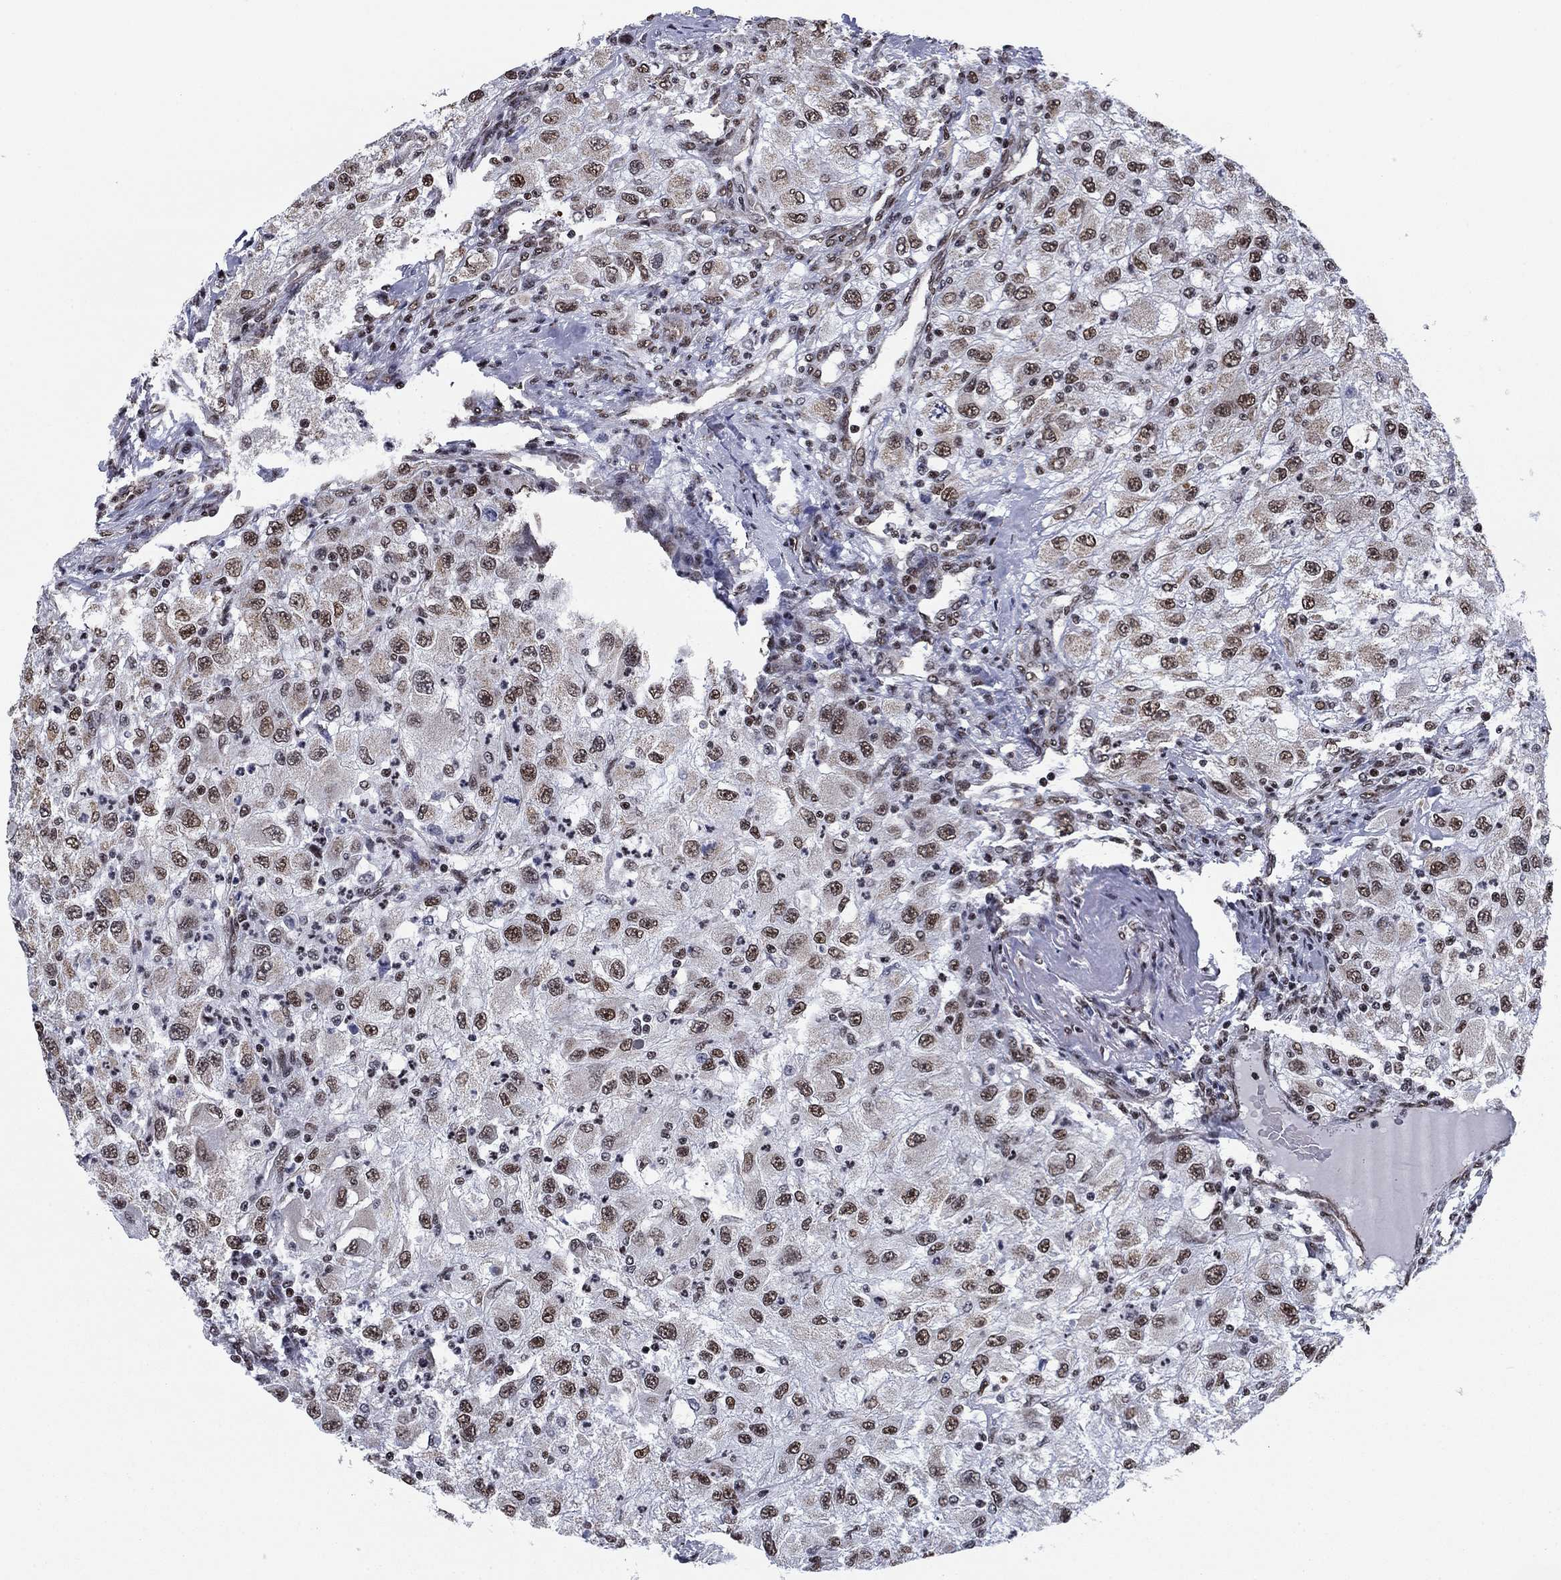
{"staining": {"intensity": "moderate", "quantity": ">75%", "location": "cytoplasmic/membranous,nuclear"}, "tissue": "renal cancer", "cell_type": "Tumor cells", "image_type": "cancer", "snomed": [{"axis": "morphology", "description": "Adenocarcinoma, NOS"}, {"axis": "topography", "description": "Kidney"}], "caption": "Immunohistochemical staining of human adenocarcinoma (renal) demonstrates medium levels of moderate cytoplasmic/membranous and nuclear positivity in about >75% of tumor cells.", "gene": "N4BP2", "patient": {"sex": "female", "age": 67}}